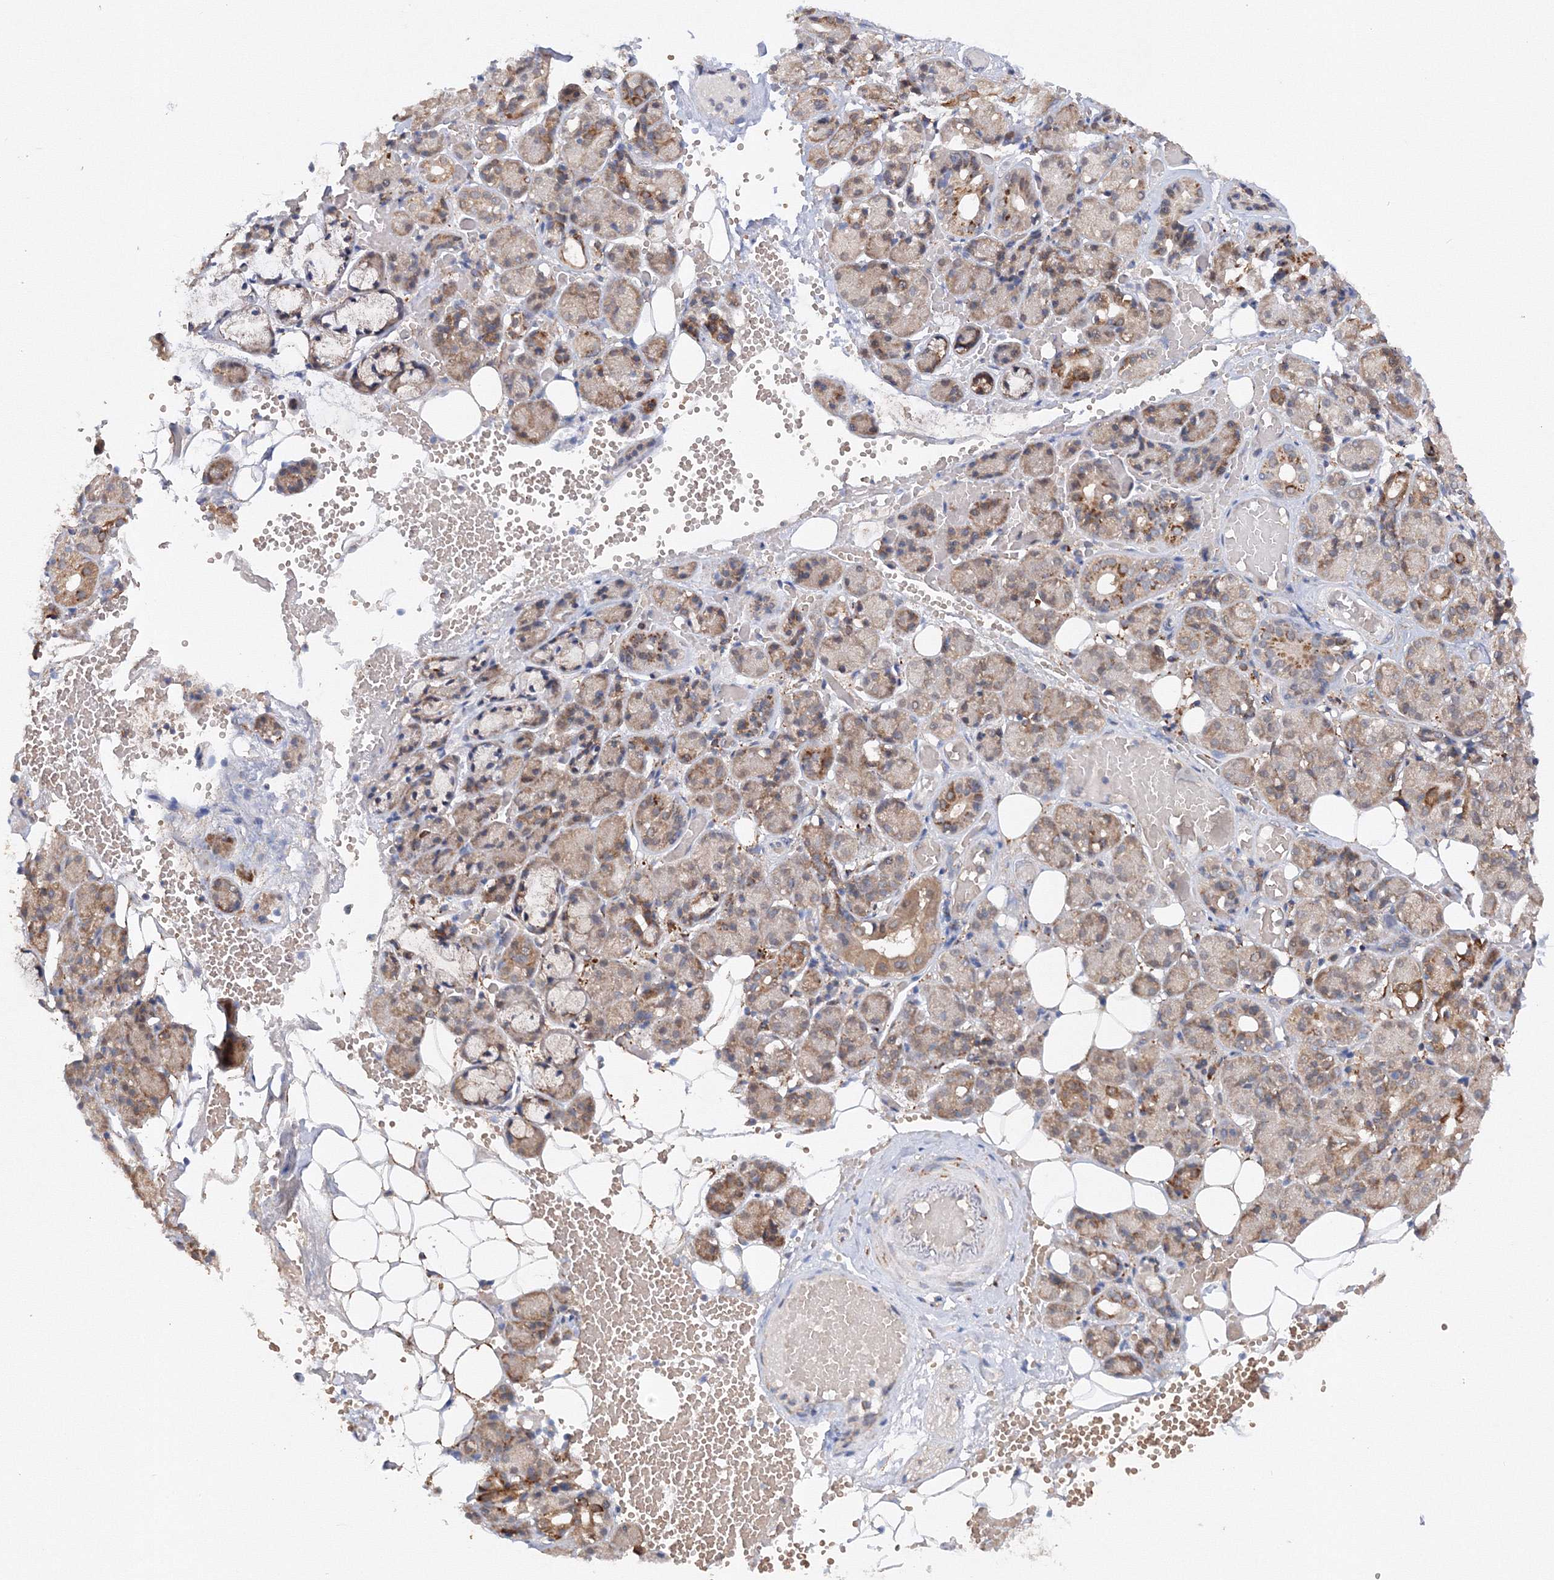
{"staining": {"intensity": "moderate", "quantity": "25%-75%", "location": "cytoplasmic/membranous"}, "tissue": "salivary gland", "cell_type": "Glandular cells", "image_type": "normal", "snomed": [{"axis": "morphology", "description": "Normal tissue, NOS"}, {"axis": "topography", "description": "Salivary gland"}], "caption": "Immunohistochemistry (DAB (3,3'-diaminobenzidine)) staining of unremarkable human salivary gland demonstrates moderate cytoplasmic/membranous protein expression in approximately 25%-75% of glandular cells. The staining was performed using DAB (3,3'-diaminobenzidine), with brown indicating positive protein expression. Nuclei are stained blue with hematoxylin.", "gene": "DIS3L2", "patient": {"sex": "male", "age": 63}}